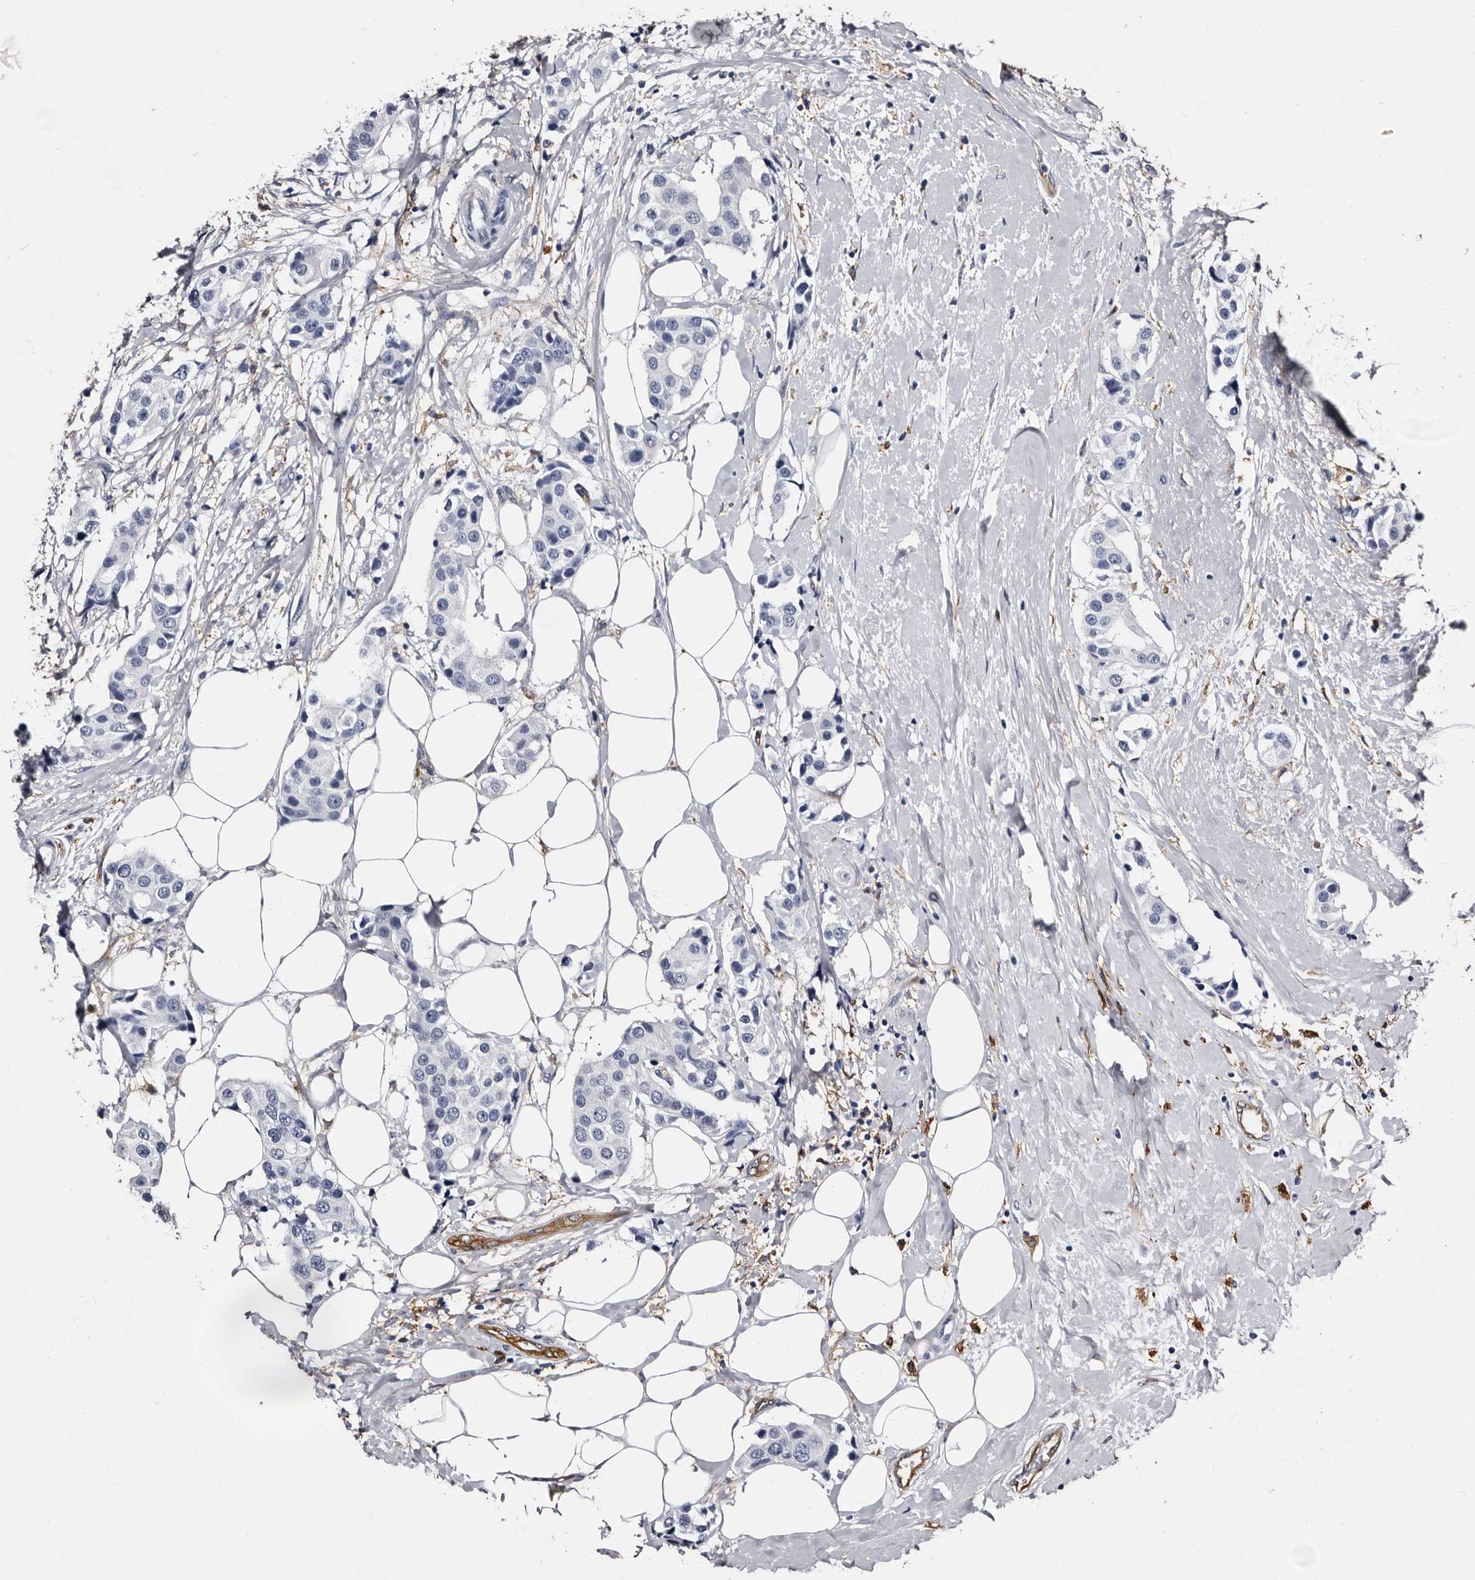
{"staining": {"intensity": "negative", "quantity": "none", "location": "none"}, "tissue": "breast cancer", "cell_type": "Tumor cells", "image_type": "cancer", "snomed": [{"axis": "morphology", "description": "Normal tissue, NOS"}, {"axis": "morphology", "description": "Duct carcinoma"}, {"axis": "topography", "description": "Breast"}], "caption": "Immunohistochemistry of human breast cancer (infiltrating ductal carcinoma) shows no staining in tumor cells. (DAB immunohistochemistry (IHC) visualized using brightfield microscopy, high magnification).", "gene": "EPB41L3", "patient": {"sex": "female", "age": 39}}